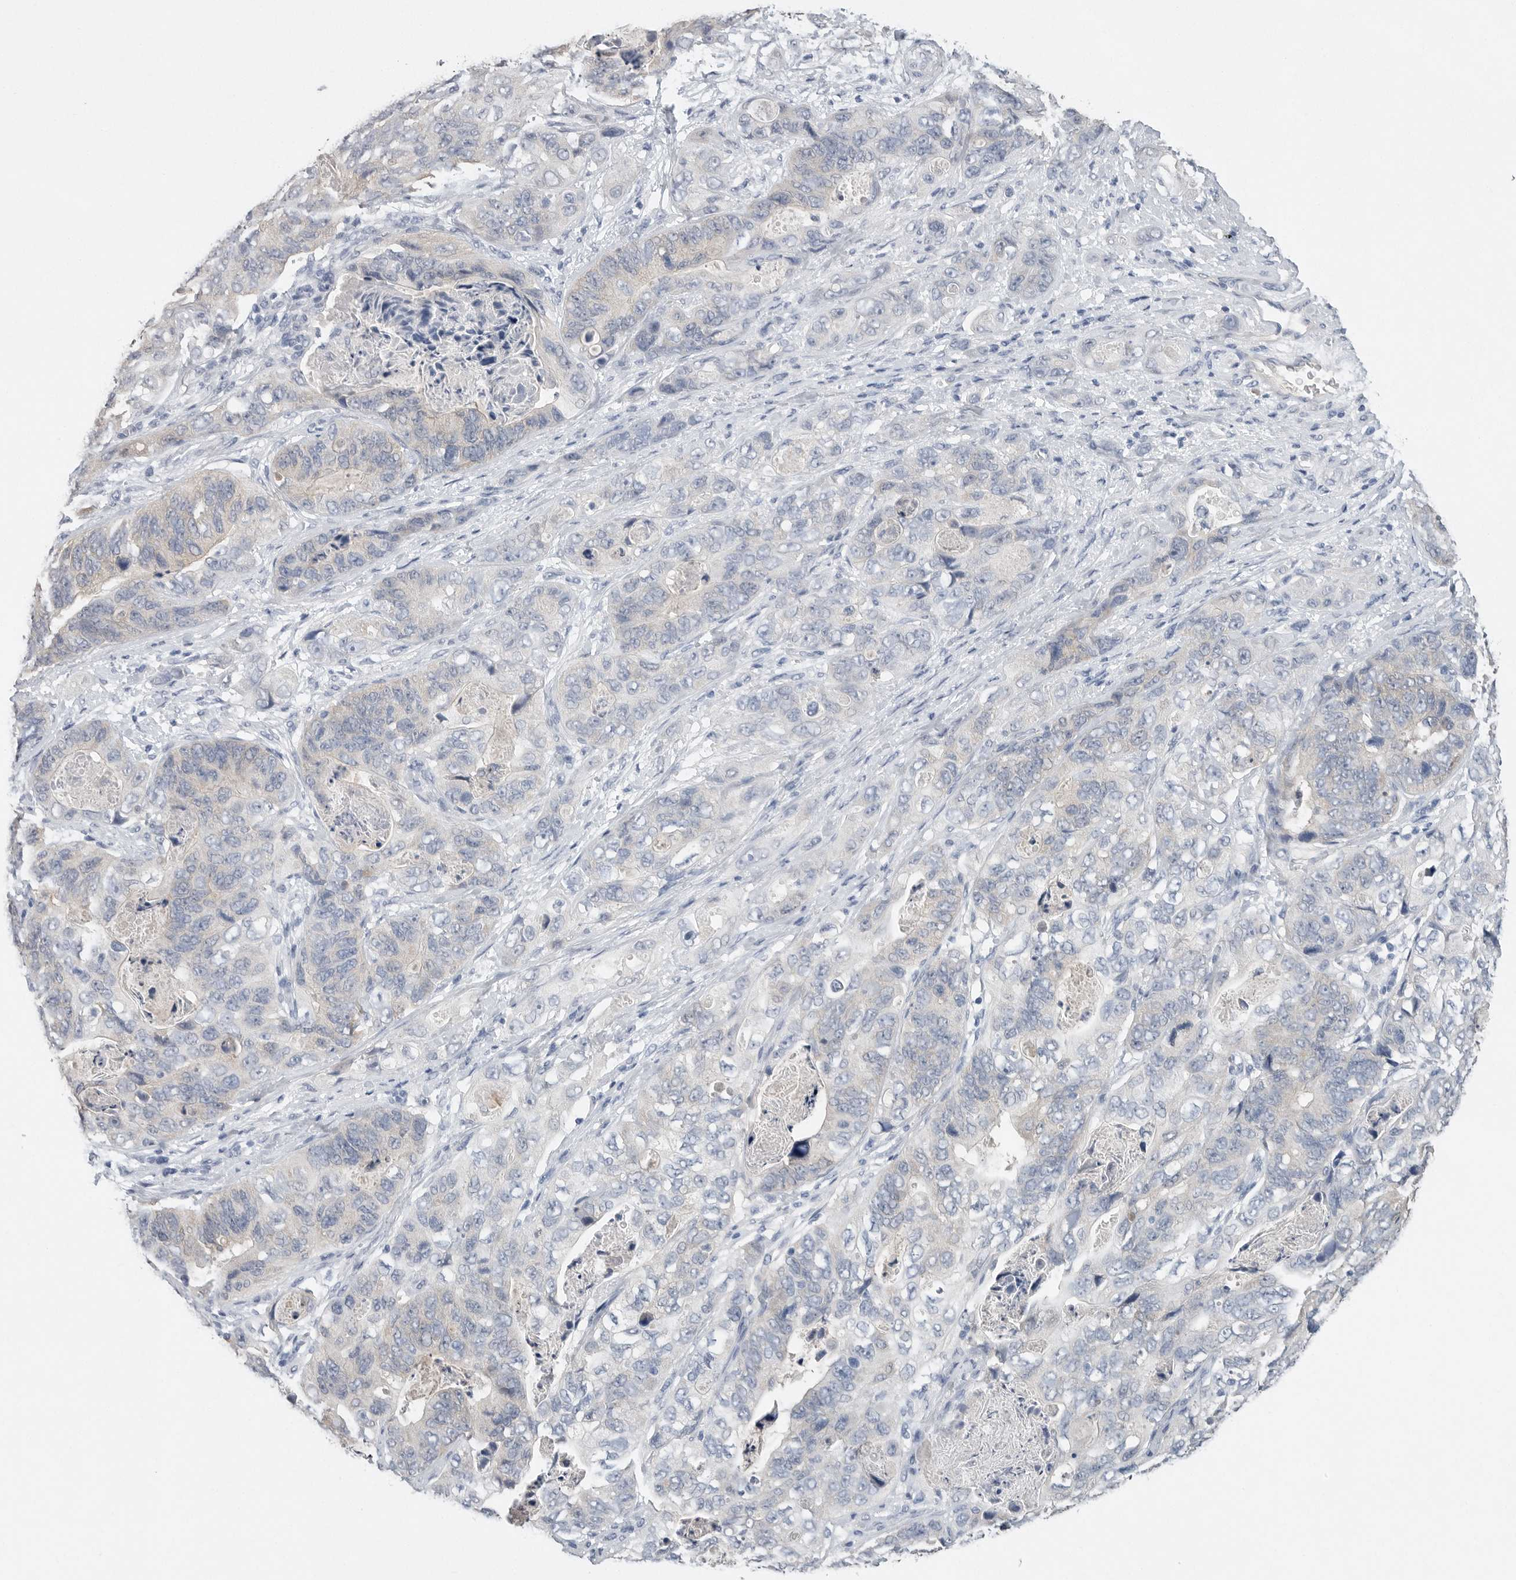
{"staining": {"intensity": "negative", "quantity": "none", "location": "none"}, "tissue": "stomach cancer", "cell_type": "Tumor cells", "image_type": "cancer", "snomed": [{"axis": "morphology", "description": "Adenocarcinoma, NOS"}, {"axis": "topography", "description": "Stomach"}], "caption": "IHC of human stomach adenocarcinoma exhibits no expression in tumor cells.", "gene": "FABP6", "patient": {"sex": "female", "age": 89}}